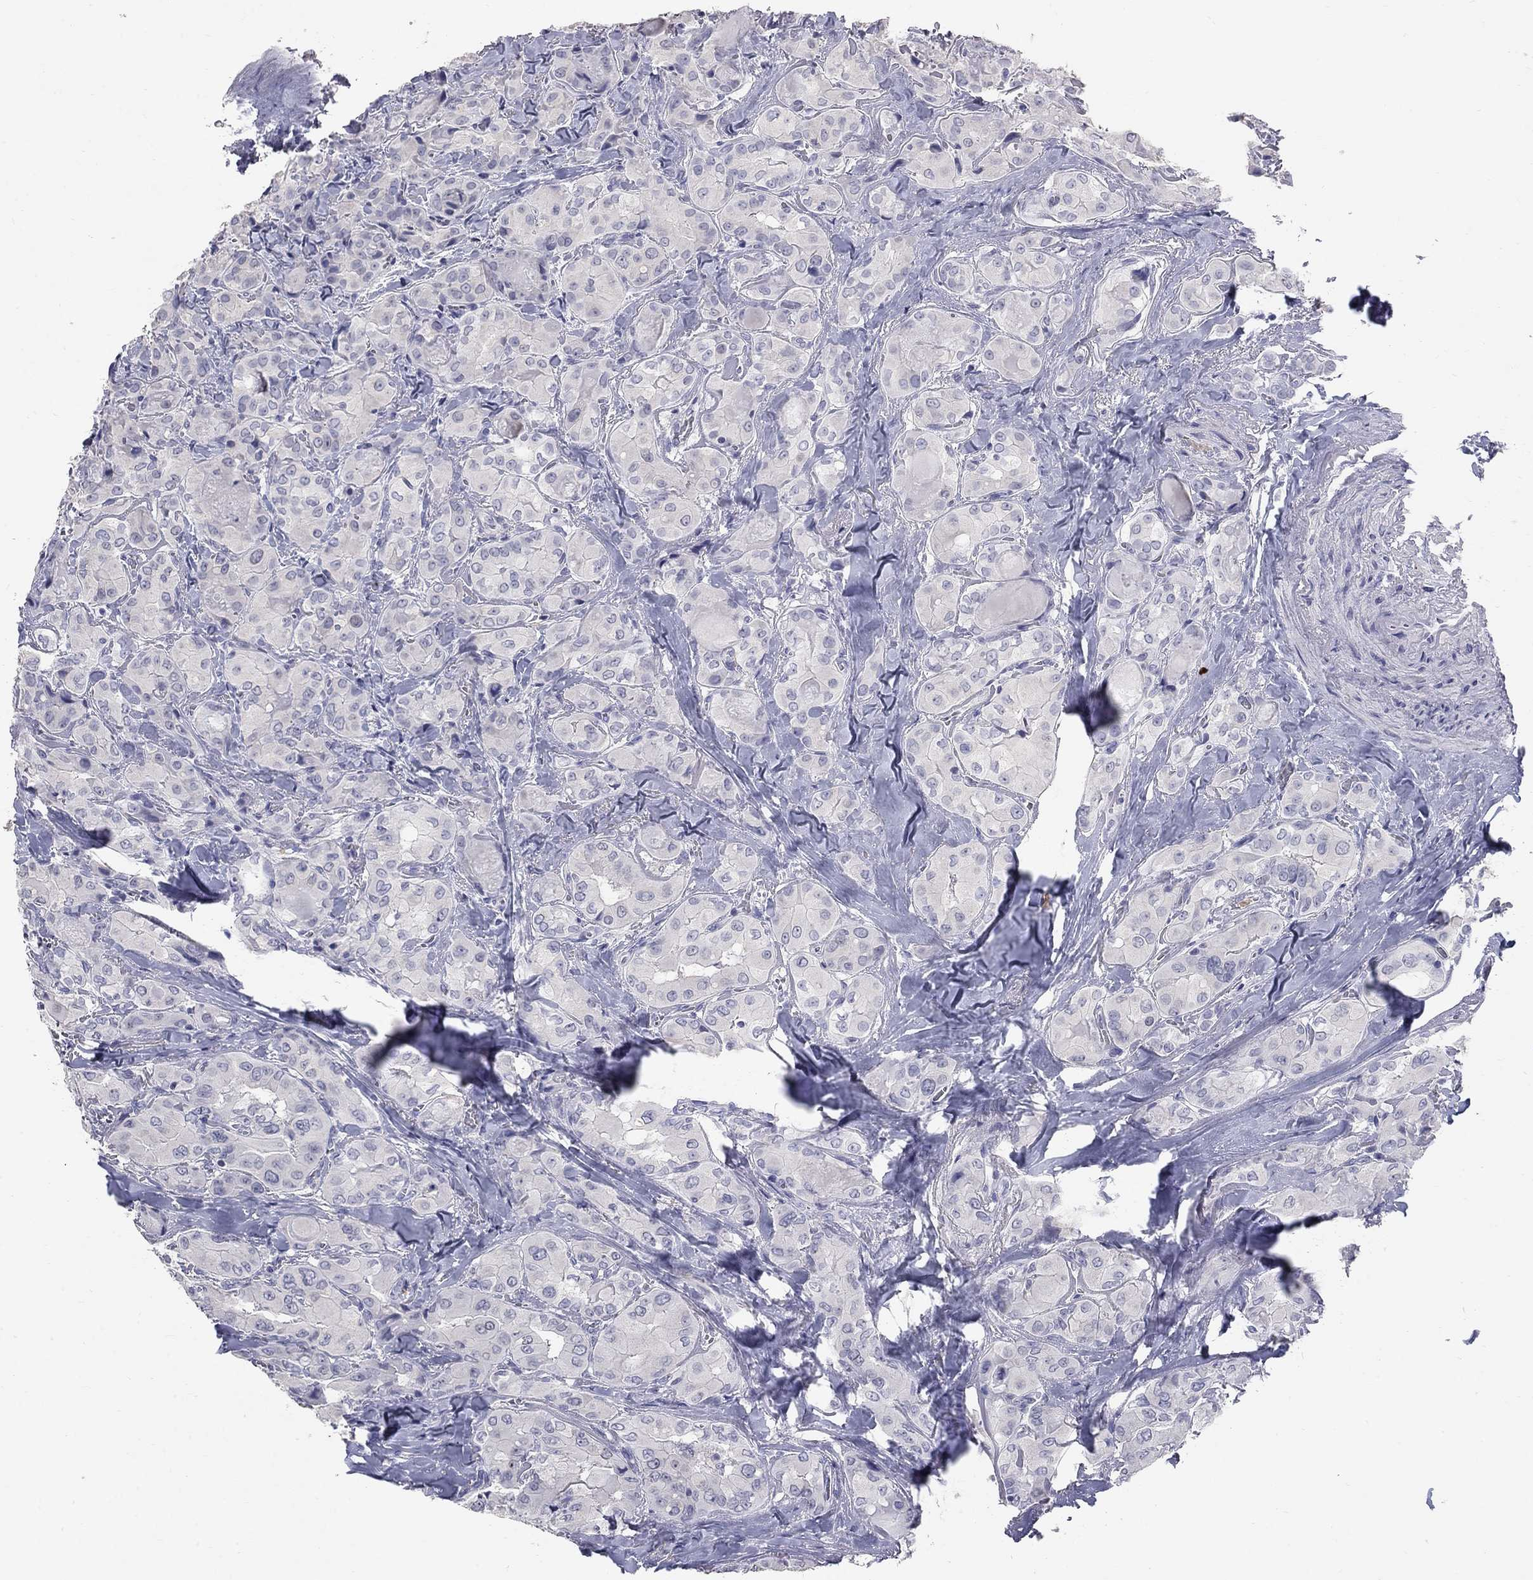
{"staining": {"intensity": "negative", "quantity": "none", "location": "none"}, "tissue": "thyroid cancer", "cell_type": "Tumor cells", "image_type": "cancer", "snomed": [{"axis": "morphology", "description": "Normal tissue, NOS"}, {"axis": "morphology", "description": "Papillary adenocarcinoma, NOS"}, {"axis": "topography", "description": "Thyroid gland"}], "caption": "Histopathology image shows no protein staining in tumor cells of thyroid cancer tissue.", "gene": "PTH1R", "patient": {"sex": "female", "age": 66}}